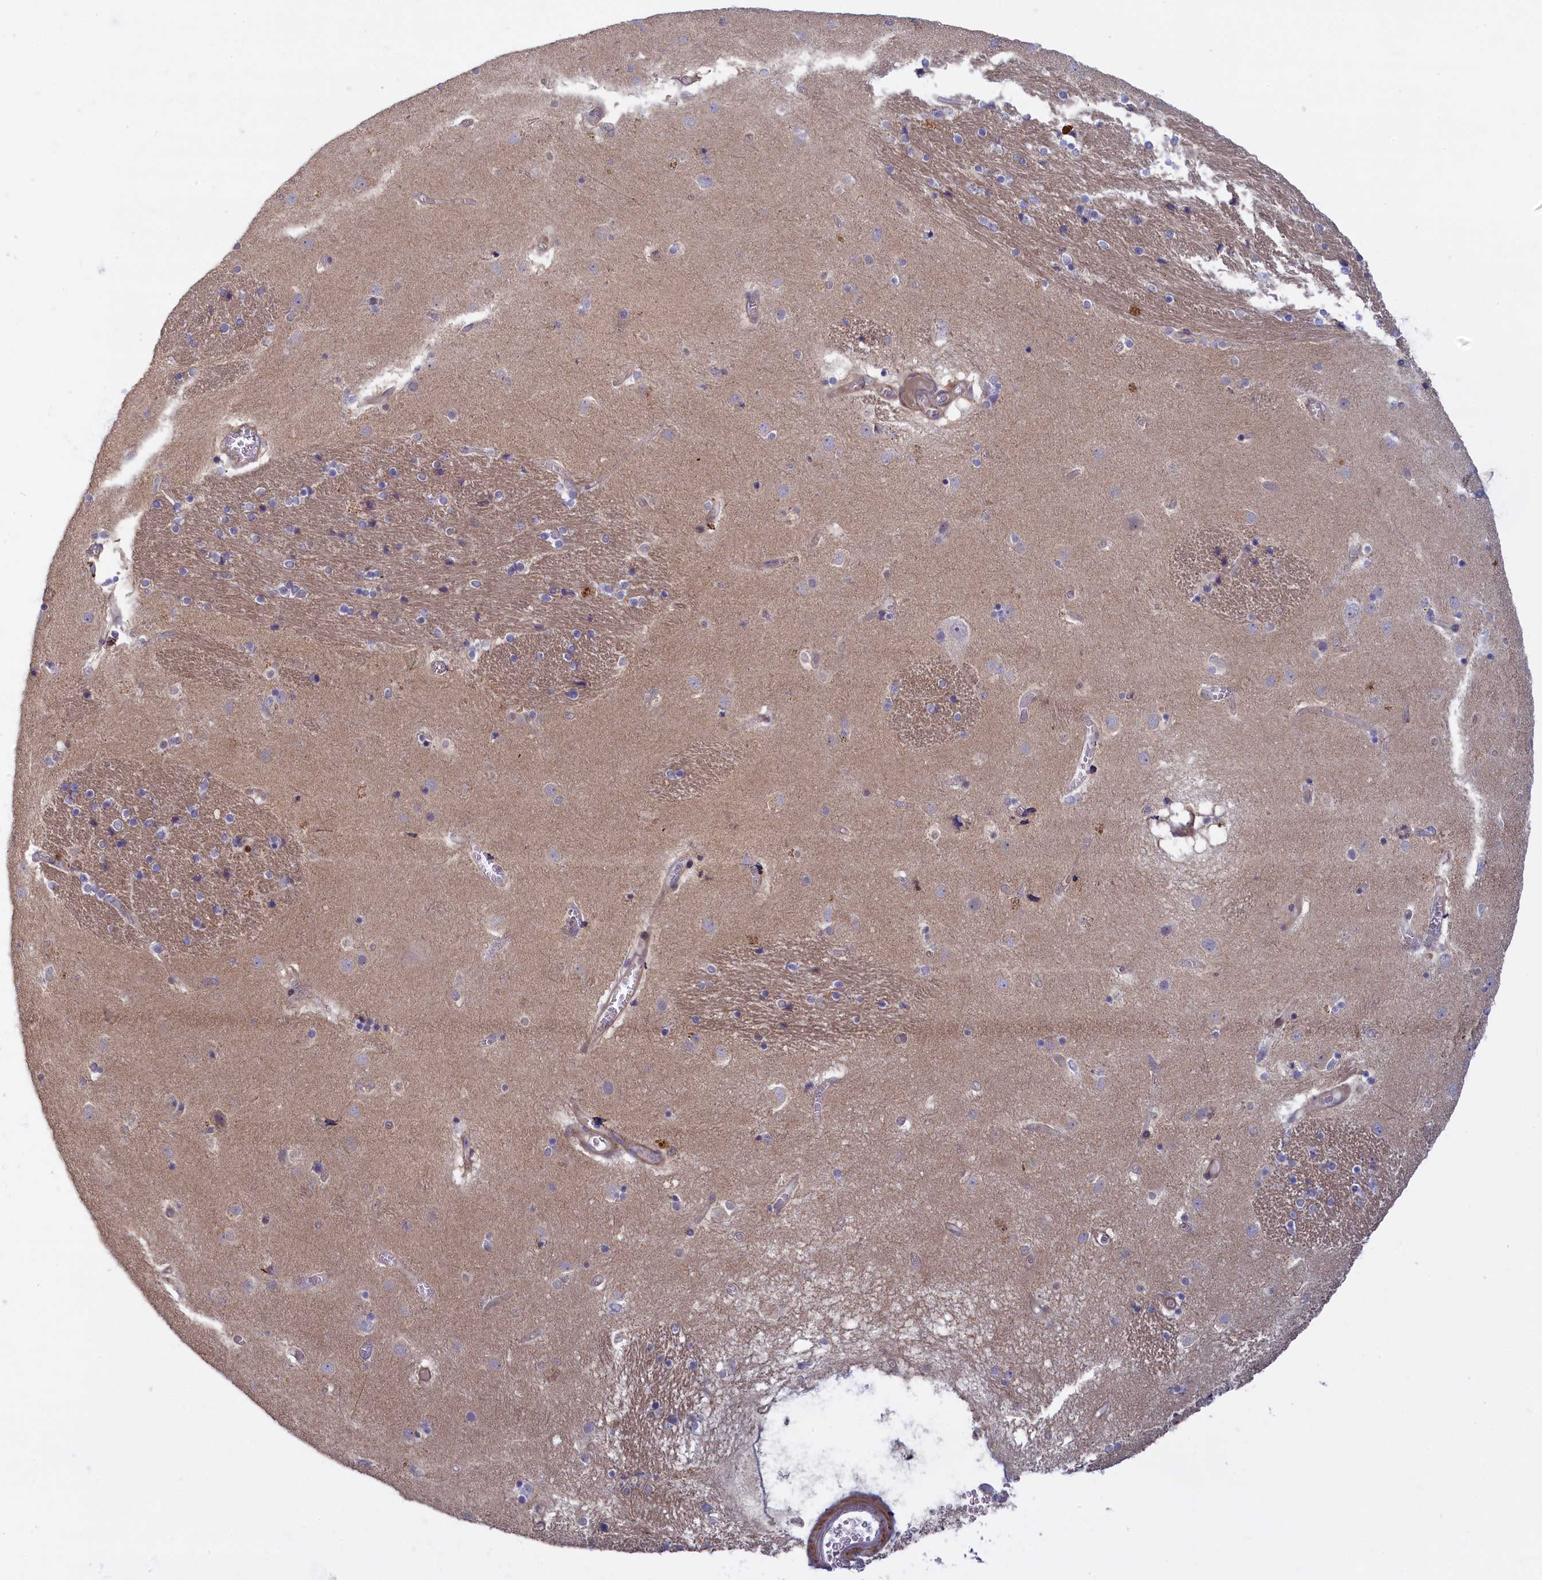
{"staining": {"intensity": "negative", "quantity": "none", "location": "none"}, "tissue": "caudate", "cell_type": "Glial cells", "image_type": "normal", "snomed": [{"axis": "morphology", "description": "Normal tissue, NOS"}, {"axis": "topography", "description": "Lateral ventricle wall"}], "caption": "Micrograph shows no significant protein expression in glial cells of unremarkable caudate.", "gene": "TRPM4", "patient": {"sex": "male", "age": 70}}